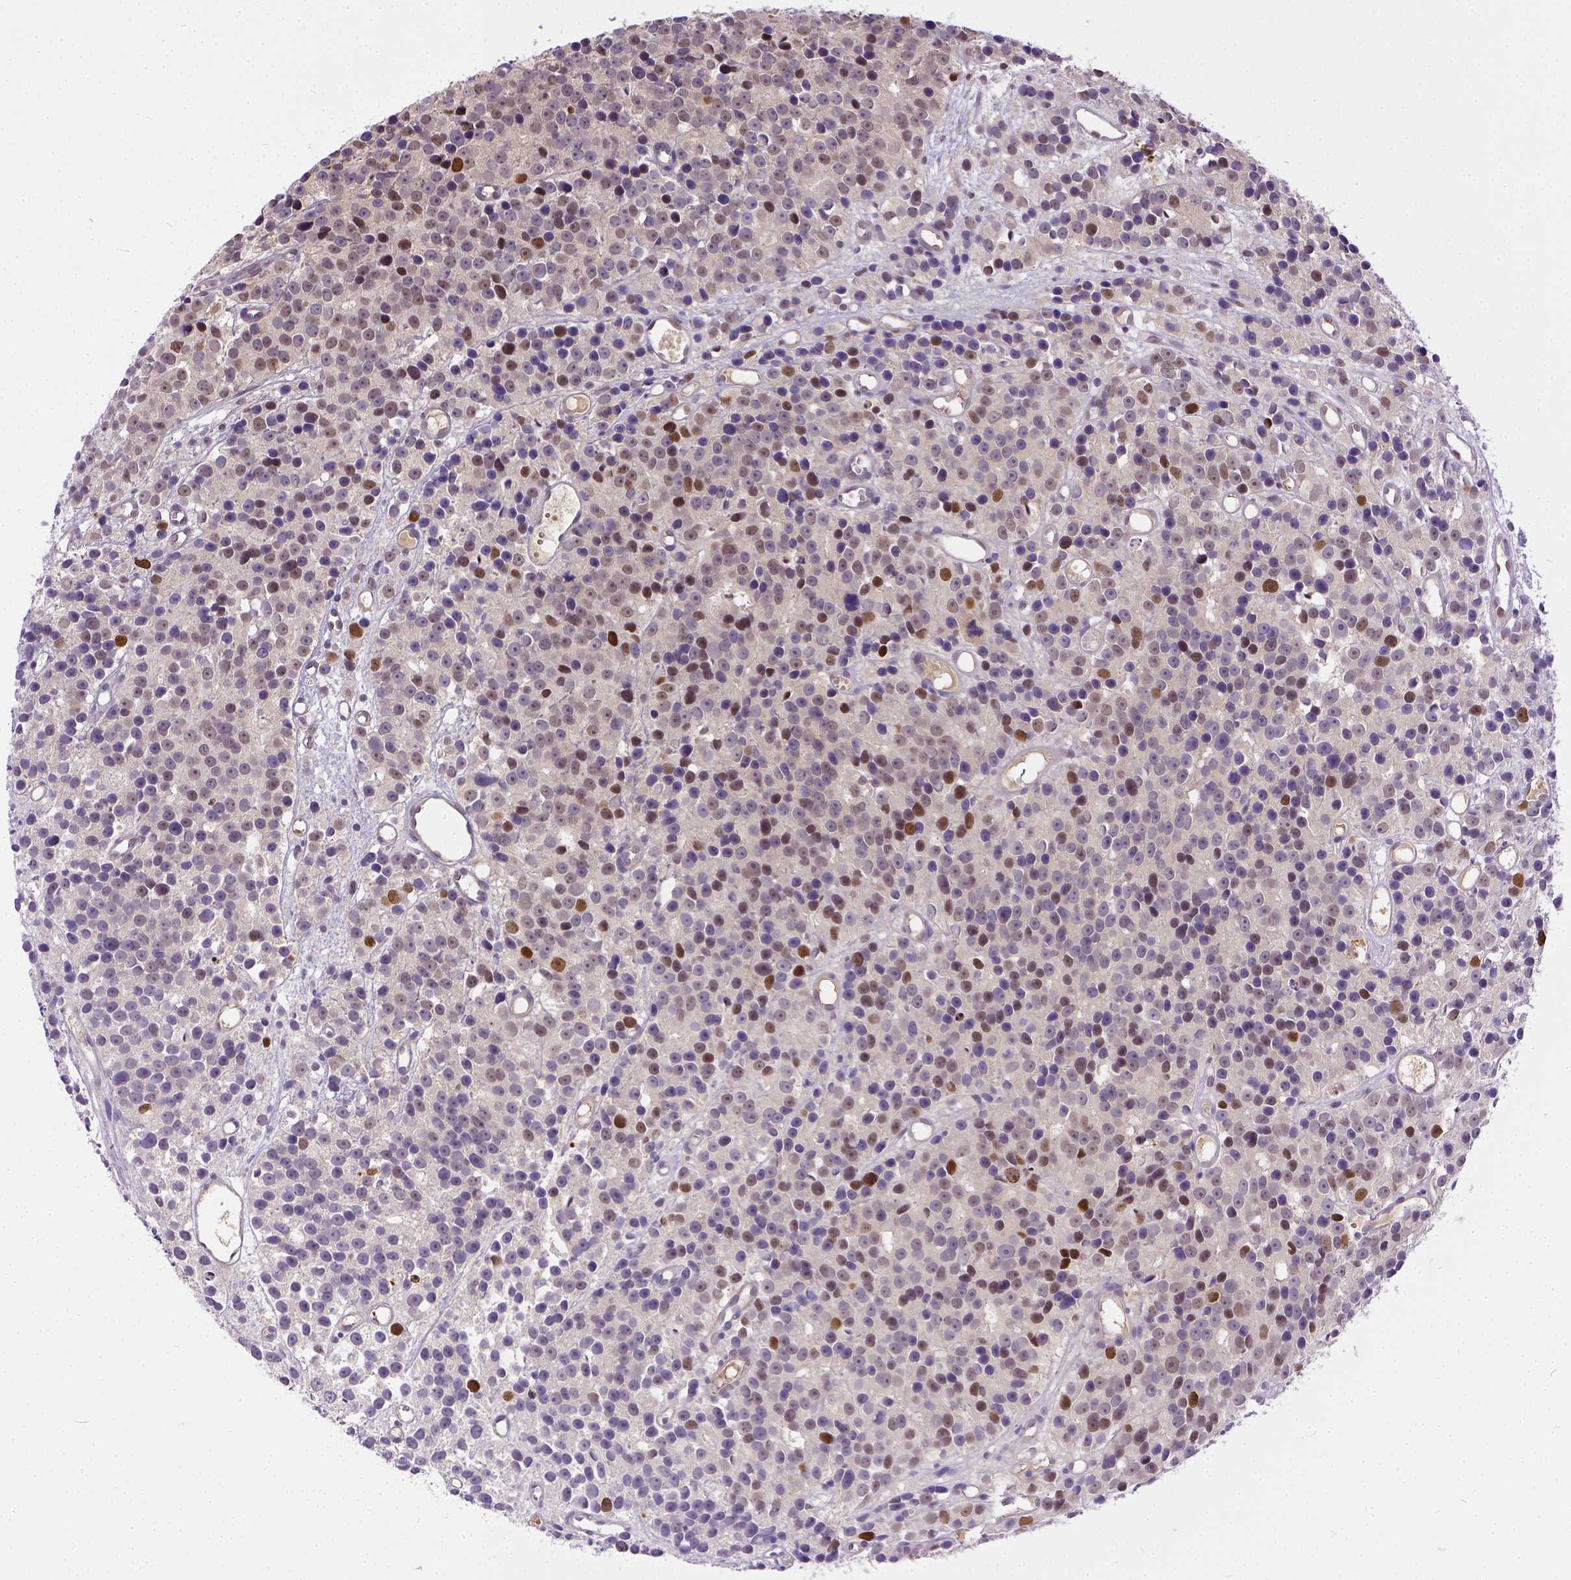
{"staining": {"intensity": "moderate", "quantity": "<25%", "location": "nuclear"}, "tissue": "prostate cancer", "cell_type": "Tumor cells", "image_type": "cancer", "snomed": [{"axis": "morphology", "description": "Adenocarcinoma, High grade"}, {"axis": "topography", "description": "Prostate"}], "caption": "Immunohistochemistry staining of high-grade adenocarcinoma (prostate), which demonstrates low levels of moderate nuclear staining in about <25% of tumor cells indicating moderate nuclear protein staining. The staining was performed using DAB (brown) for protein detection and nuclei were counterstained in hematoxylin (blue).", "gene": "ERCC1", "patient": {"sex": "male", "age": 77}}